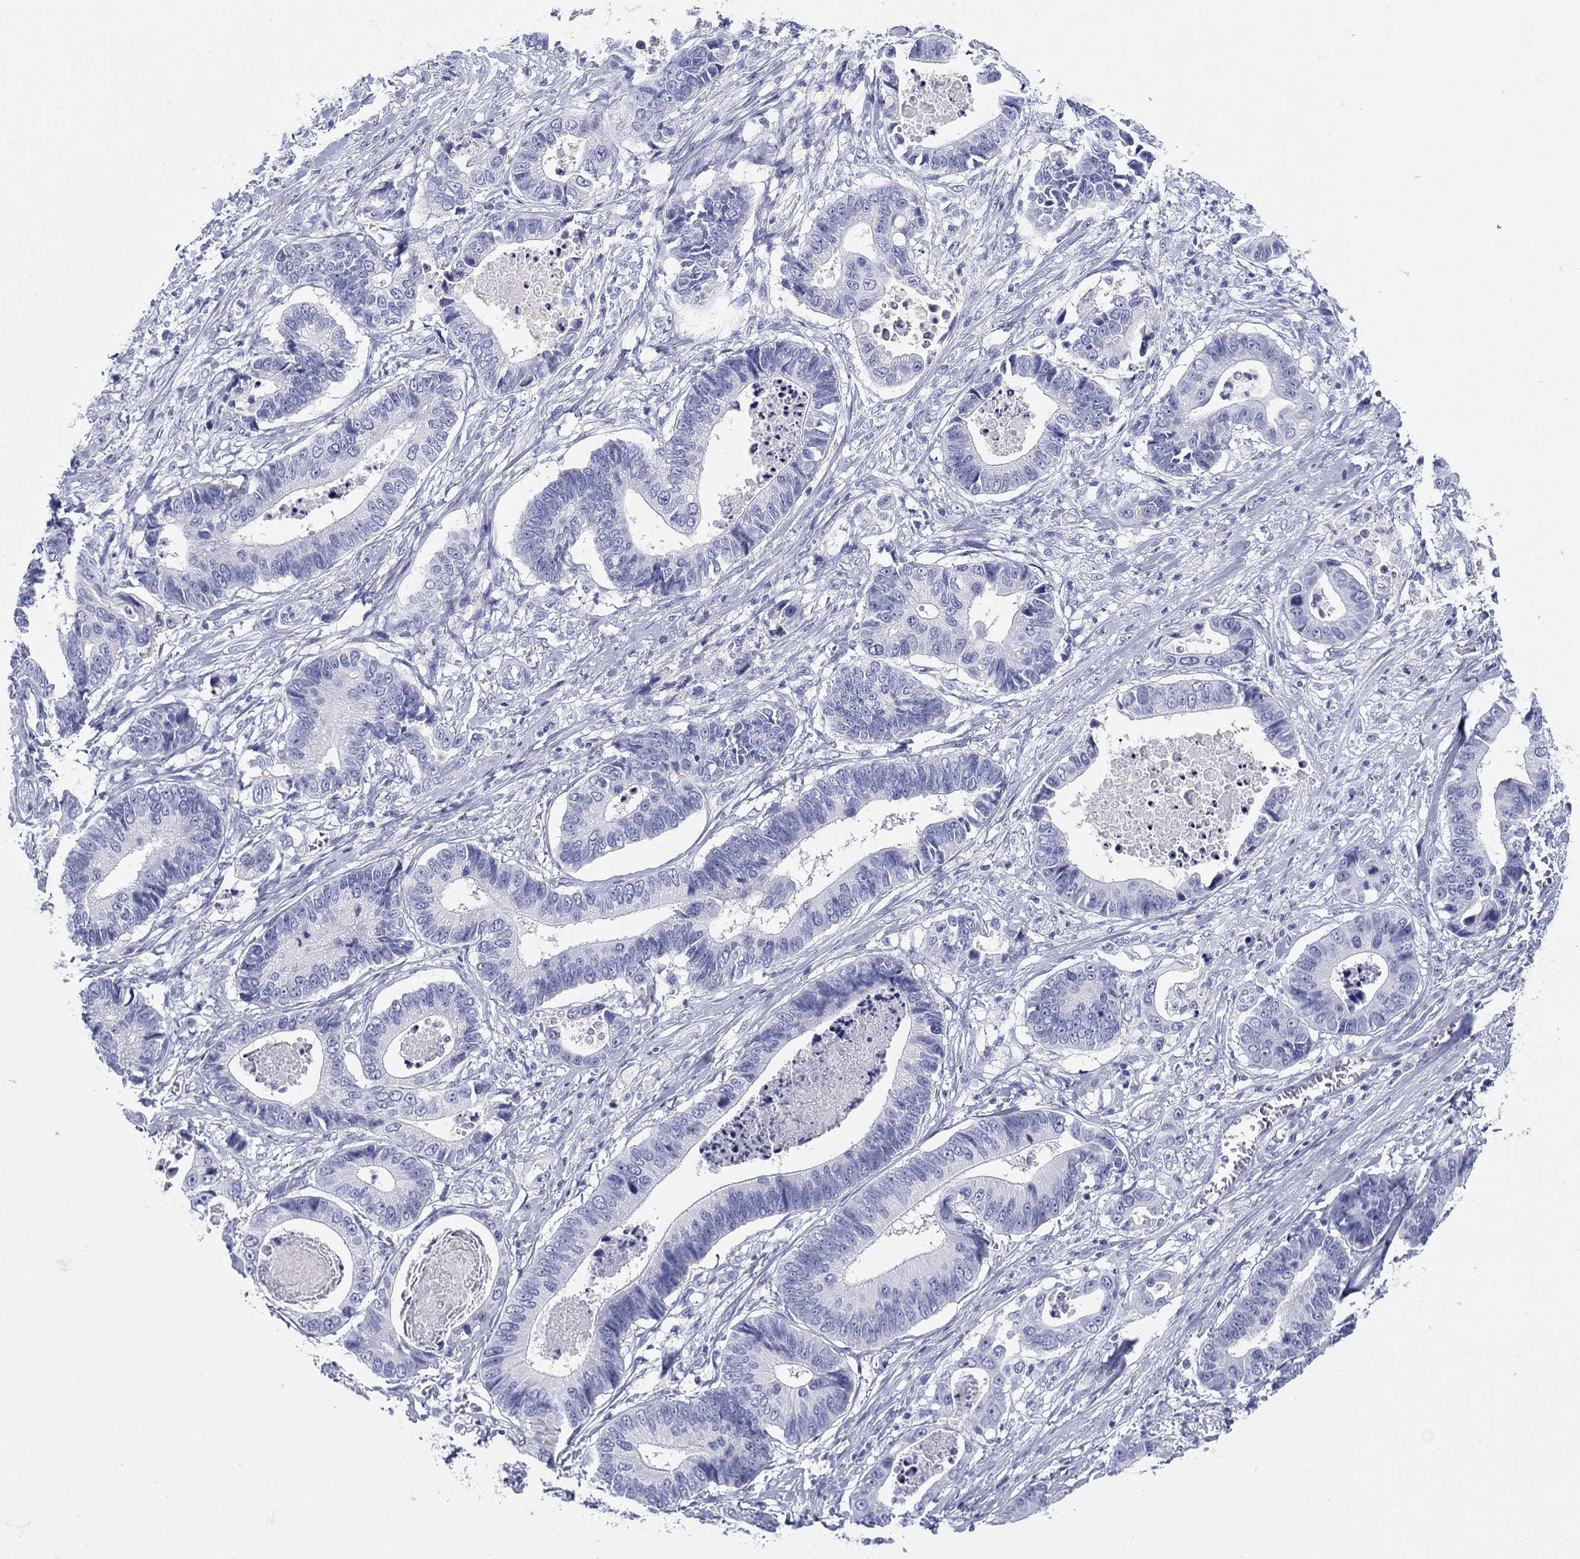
{"staining": {"intensity": "negative", "quantity": "none", "location": "none"}, "tissue": "stomach cancer", "cell_type": "Tumor cells", "image_type": "cancer", "snomed": [{"axis": "morphology", "description": "Adenocarcinoma, NOS"}, {"axis": "topography", "description": "Stomach"}], "caption": "Stomach cancer (adenocarcinoma) was stained to show a protein in brown. There is no significant positivity in tumor cells. Brightfield microscopy of immunohistochemistry (IHC) stained with DAB (brown) and hematoxylin (blue), captured at high magnification.", "gene": "LAMP5", "patient": {"sex": "male", "age": 84}}